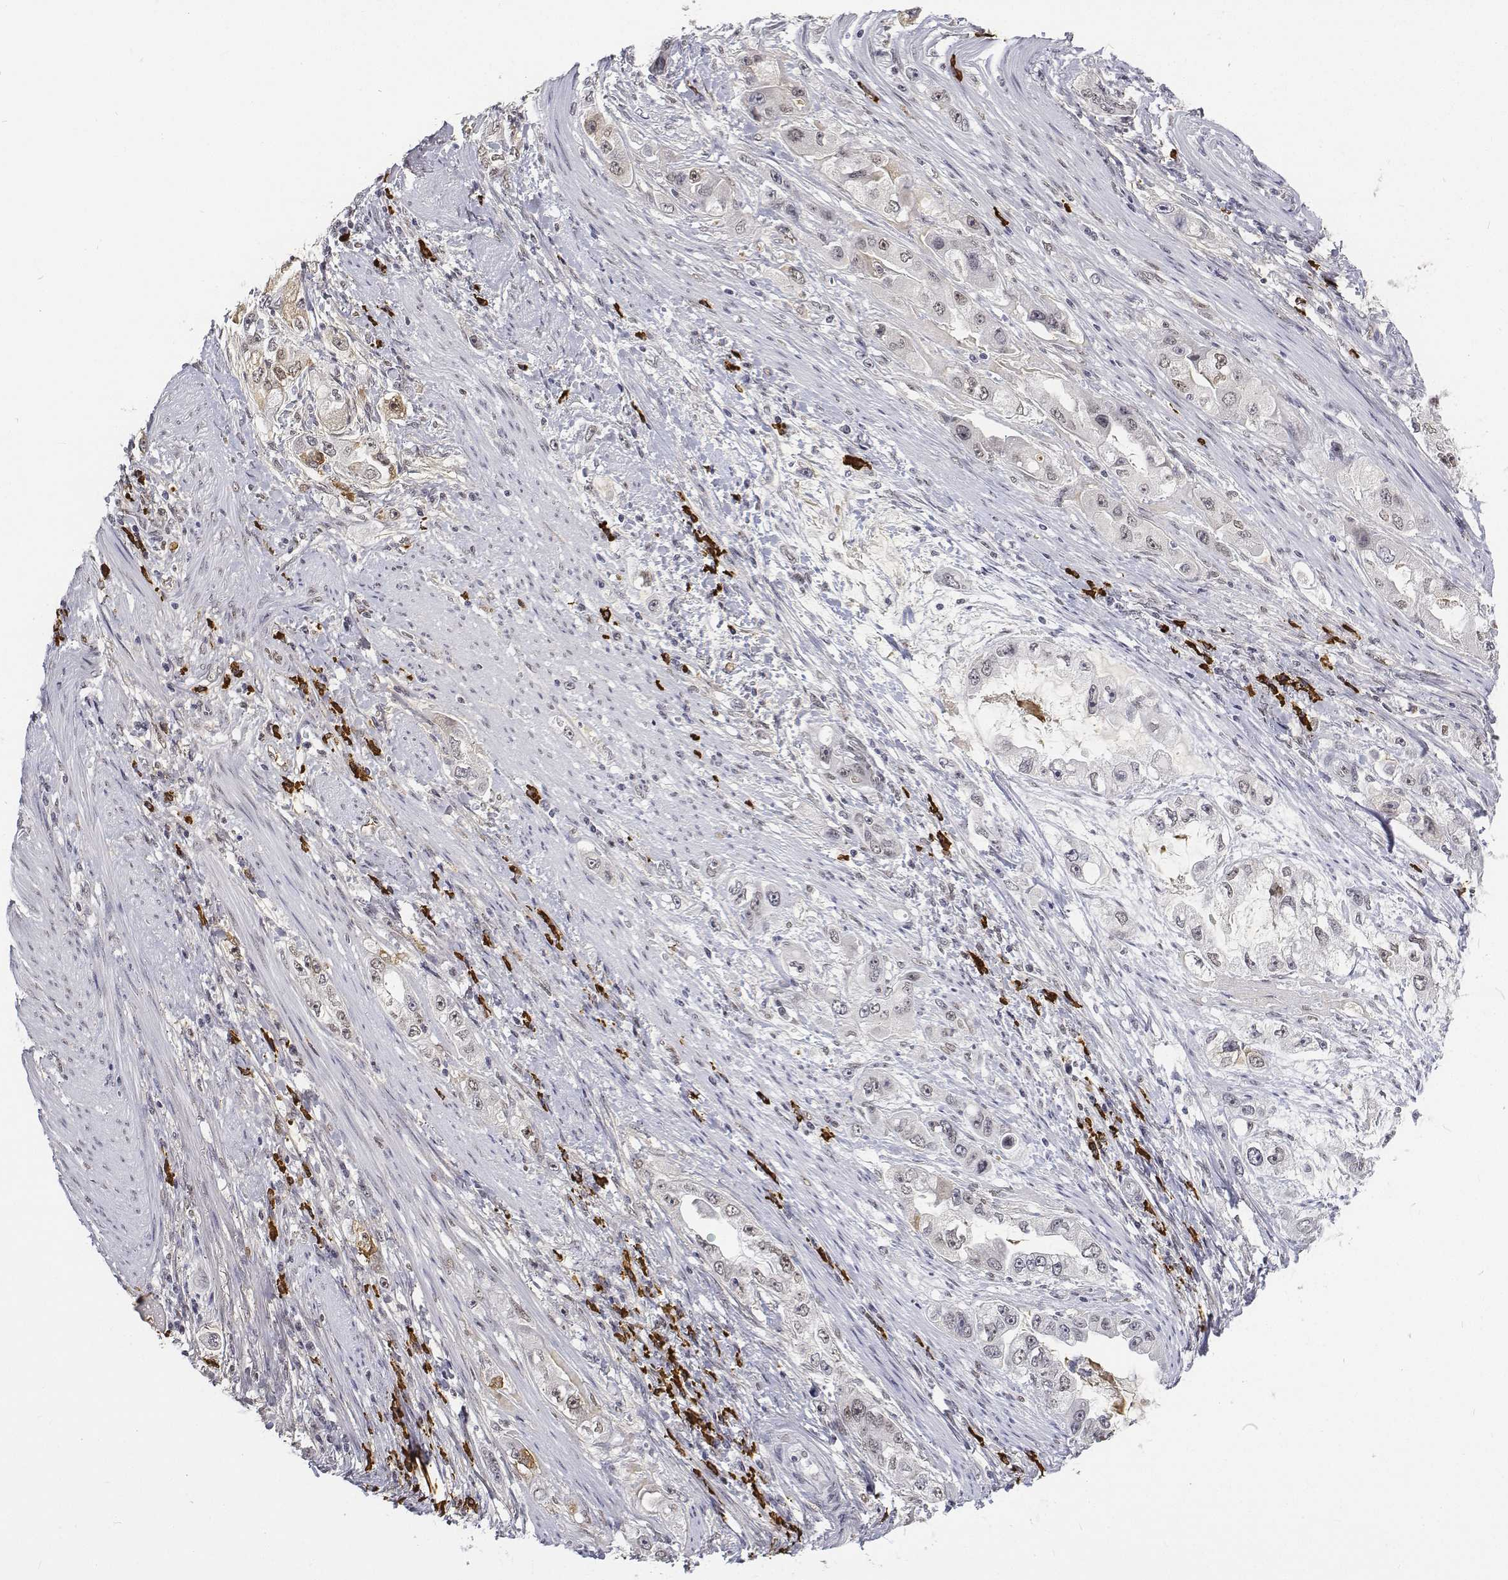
{"staining": {"intensity": "negative", "quantity": "none", "location": "none"}, "tissue": "stomach cancer", "cell_type": "Tumor cells", "image_type": "cancer", "snomed": [{"axis": "morphology", "description": "Adenocarcinoma, NOS"}, {"axis": "topography", "description": "Stomach, lower"}], "caption": "This histopathology image is of stomach cancer (adenocarcinoma) stained with immunohistochemistry (IHC) to label a protein in brown with the nuclei are counter-stained blue. There is no positivity in tumor cells.", "gene": "ATRX", "patient": {"sex": "female", "age": 93}}